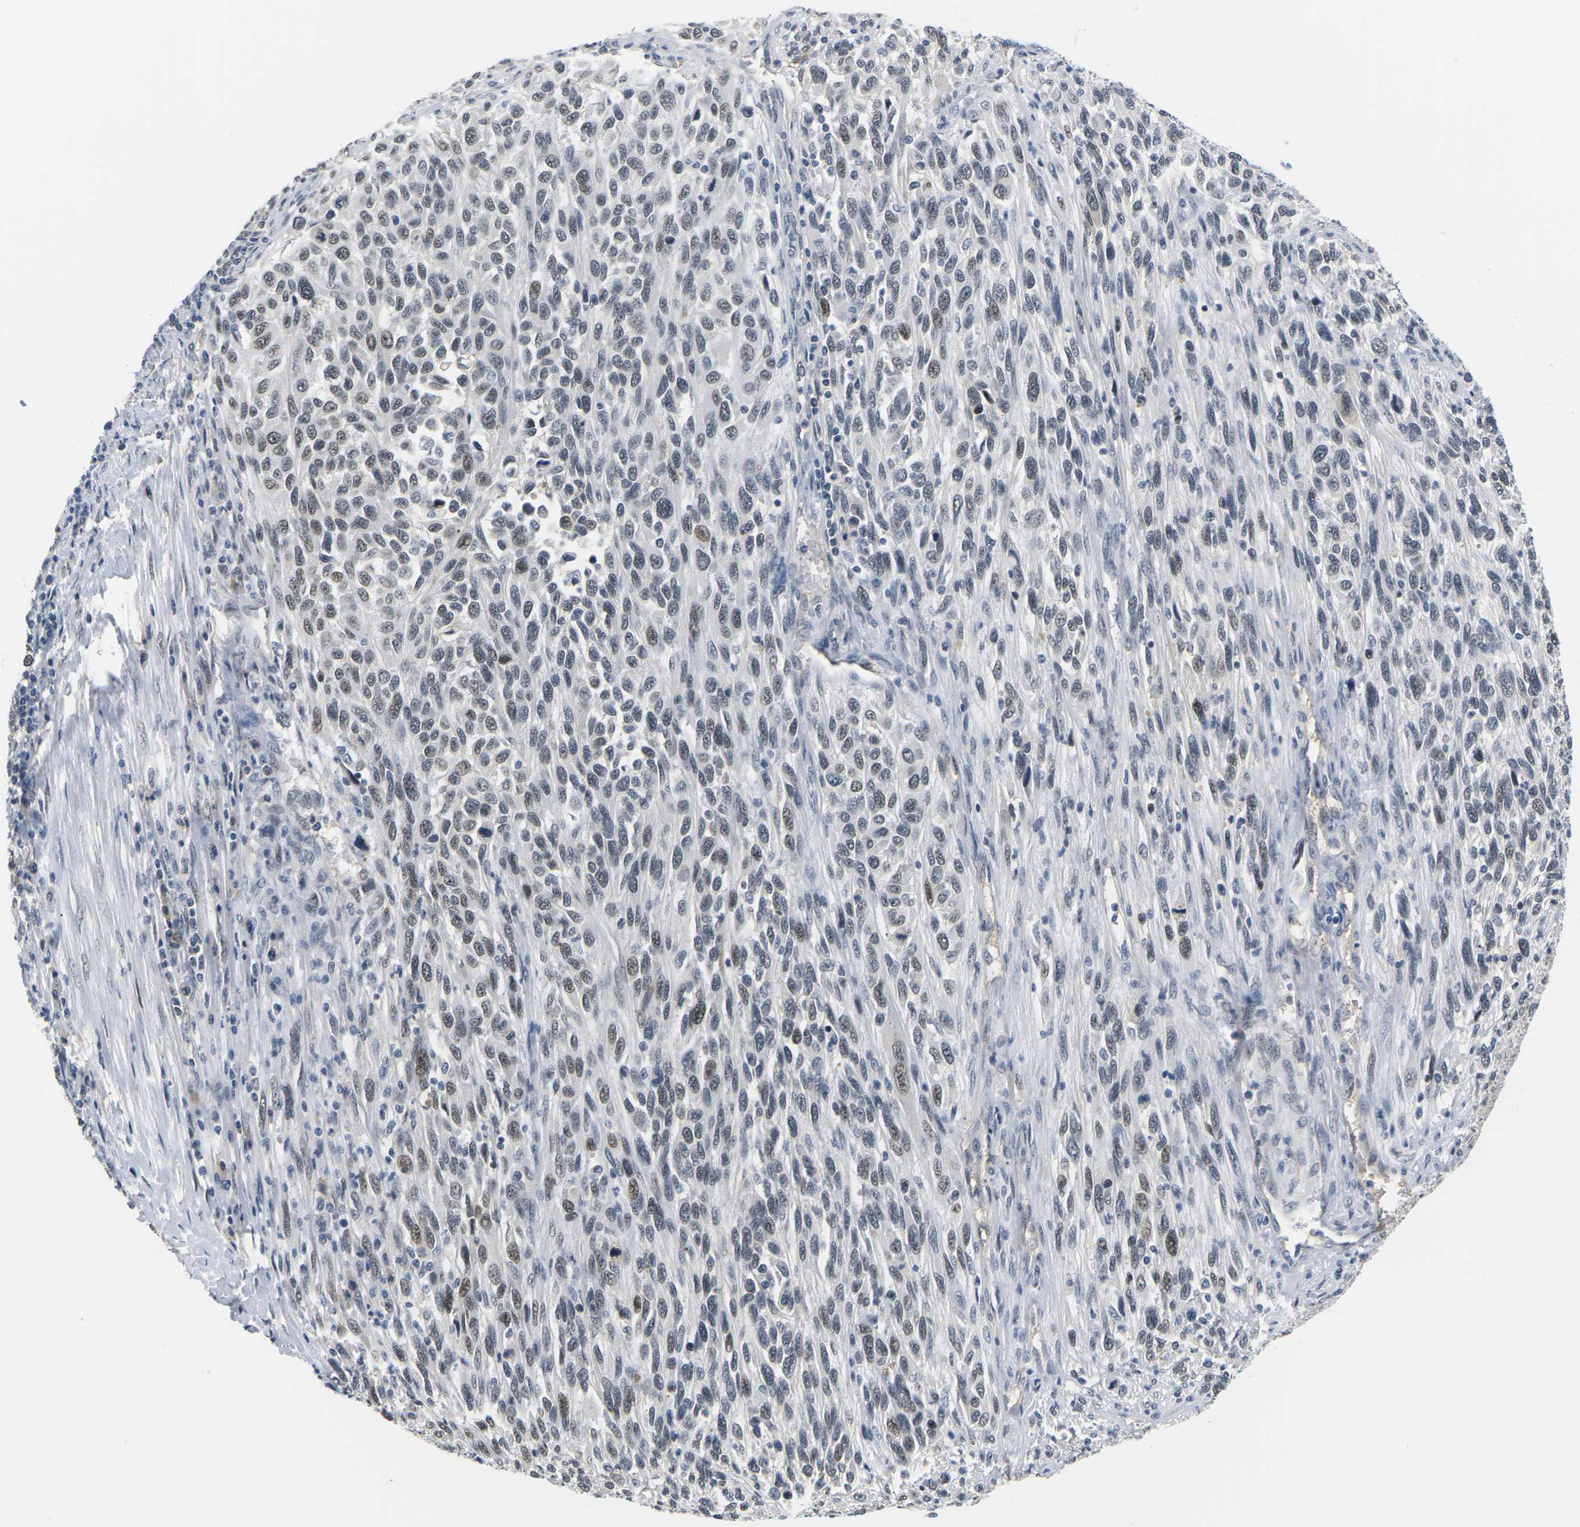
{"staining": {"intensity": "moderate", "quantity": ">75%", "location": "nuclear"}, "tissue": "melanoma", "cell_type": "Tumor cells", "image_type": "cancer", "snomed": [{"axis": "morphology", "description": "Malignant melanoma, Metastatic site"}, {"axis": "topography", "description": "Lymph node"}], "caption": "Melanoma stained with DAB immunohistochemistry reveals medium levels of moderate nuclear expression in approximately >75% of tumor cells.", "gene": "PKP2", "patient": {"sex": "male", "age": 61}}